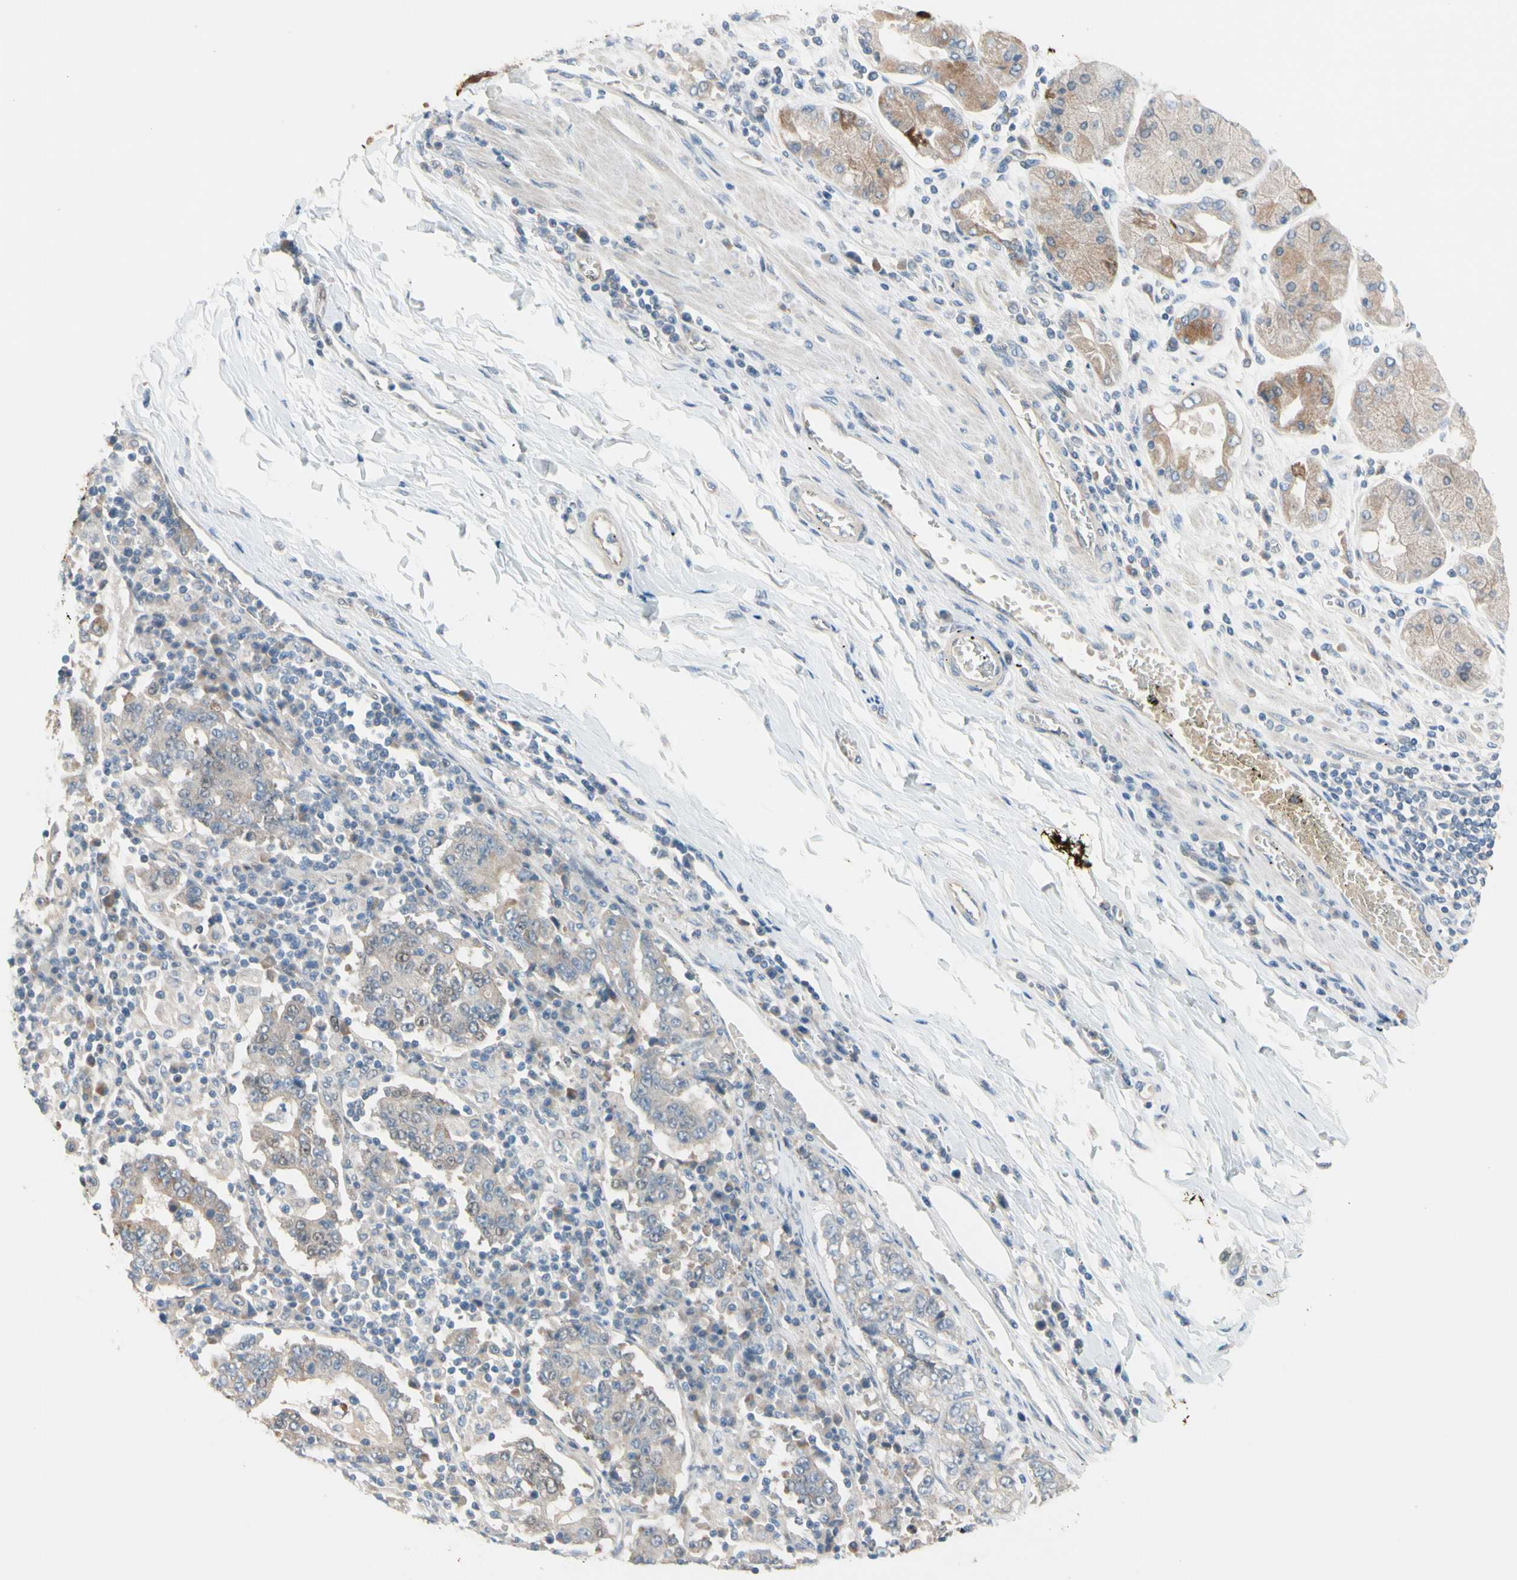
{"staining": {"intensity": "moderate", "quantity": "<25%", "location": "cytoplasmic/membranous"}, "tissue": "stomach cancer", "cell_type": "Tumor cells", "image_type": "cancer", "snomed": [{"axis": "morphology", "description": "Normal tissue, NOS"}, {"axis": "morphology", "description": "Adenocarcinoma, NOS"}, {"axis": "topography", "description": "Stomach, upper"}, {"axis": "topography", "description": "Stomach"}], "caption": "This is a photomicrograph of IHC staining of stomach cancer (adenocarcinoma), which shows moderate staining in the cytoplasmic/membranous of tumor cells.", "gene": "CFAP36", "patient": {"sex": "male", "age": 59}}